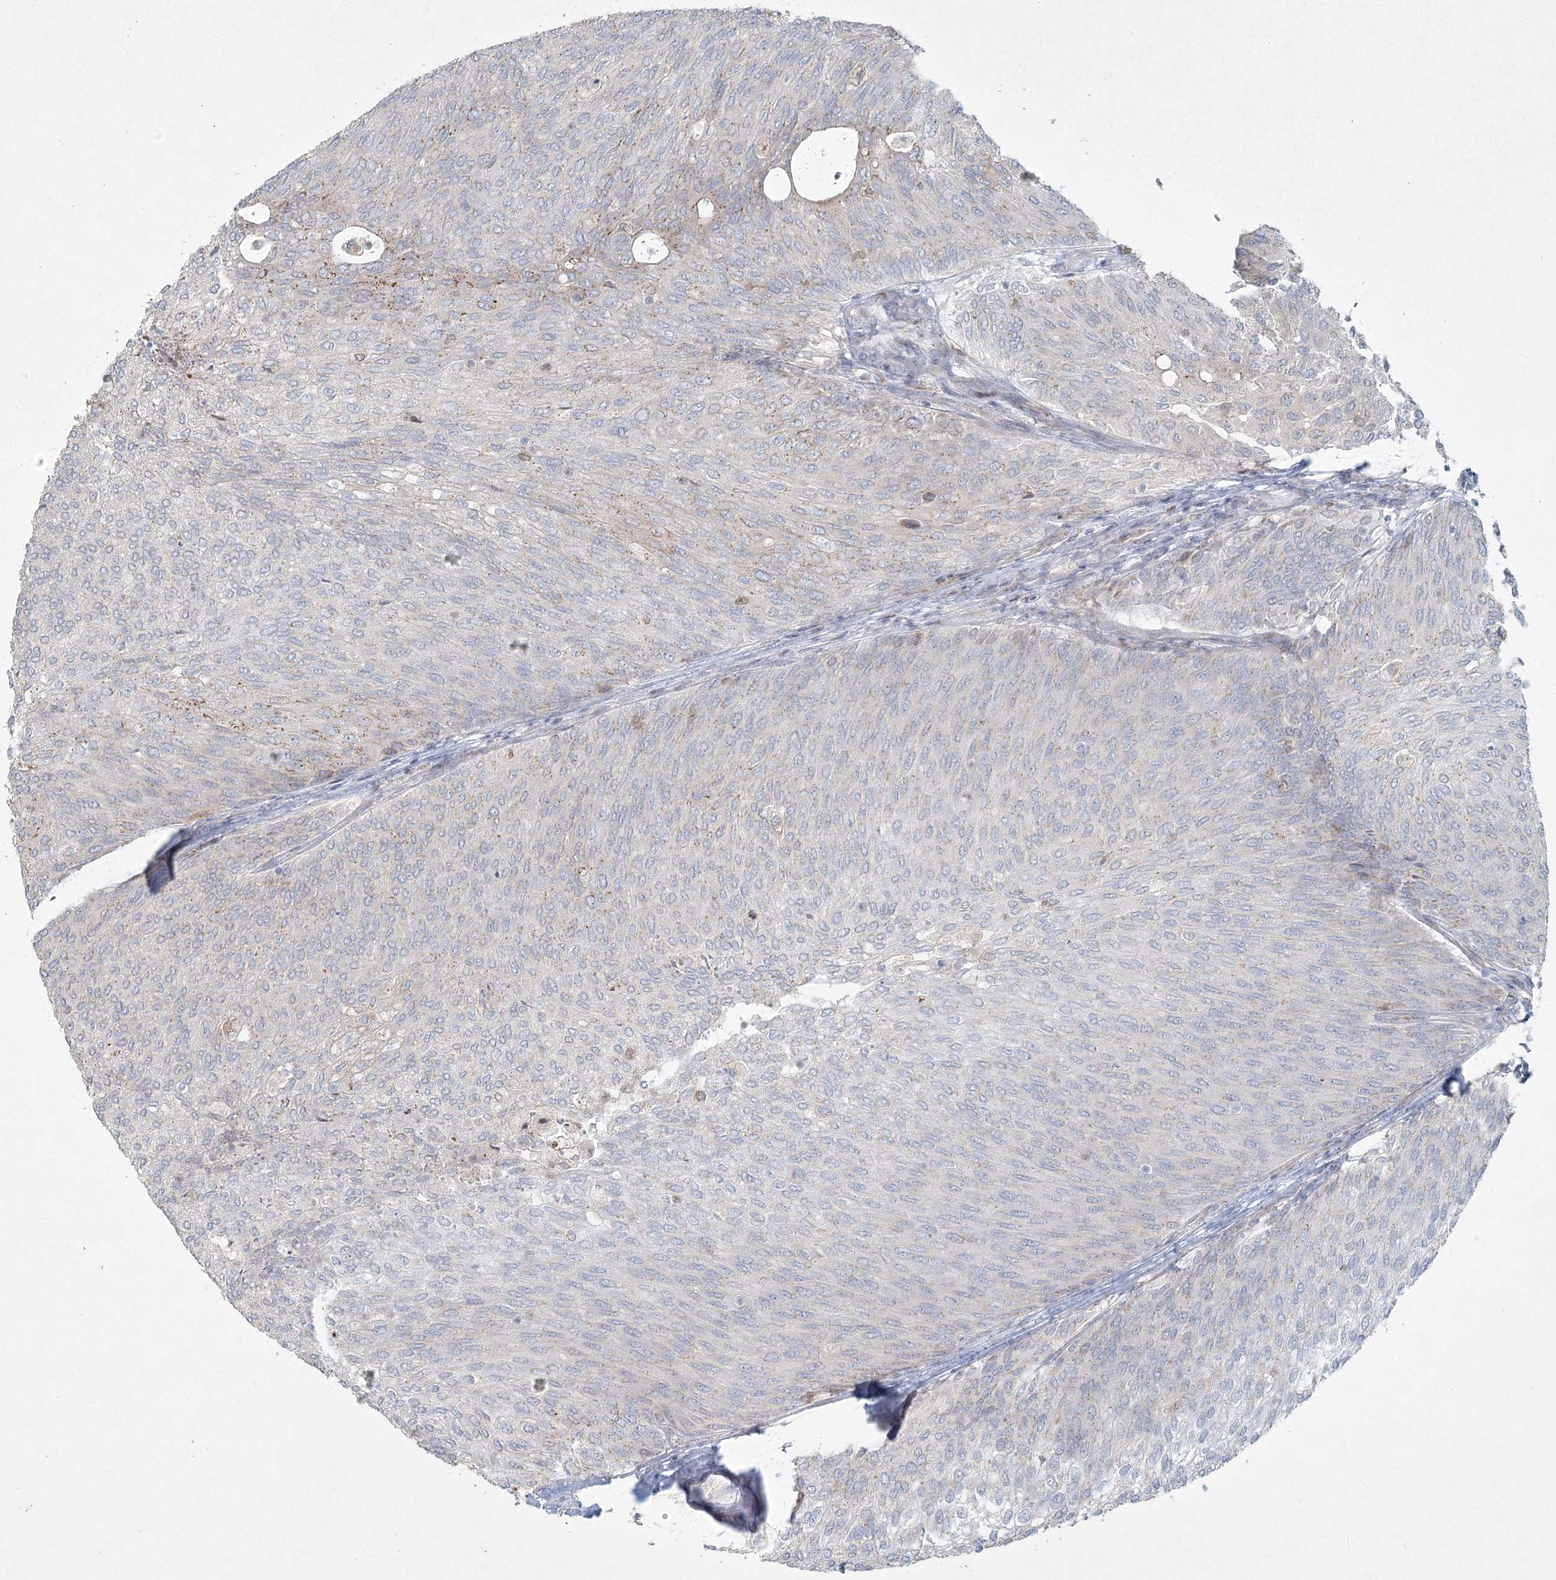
{"staining": {"intensity": "weak", "quantity": "<25%", "location": "cytoplasmic/membranous"}, "tissue": "urothelial cancer", "cell_type": "Tumor cells", "image_type": "cancer", "snomed": [{"axis": "morphology", "description": "Urothelial carcinoma, Low grade"}, {"axis": "topography", "description": "Urinary bladder"}], "caption": "IHC of human low-grade urothelial carcinoma exhibits no staining in tumor cells.", "gene": "LRP2BP", "patient": {"sex": "female", "age": 79}}